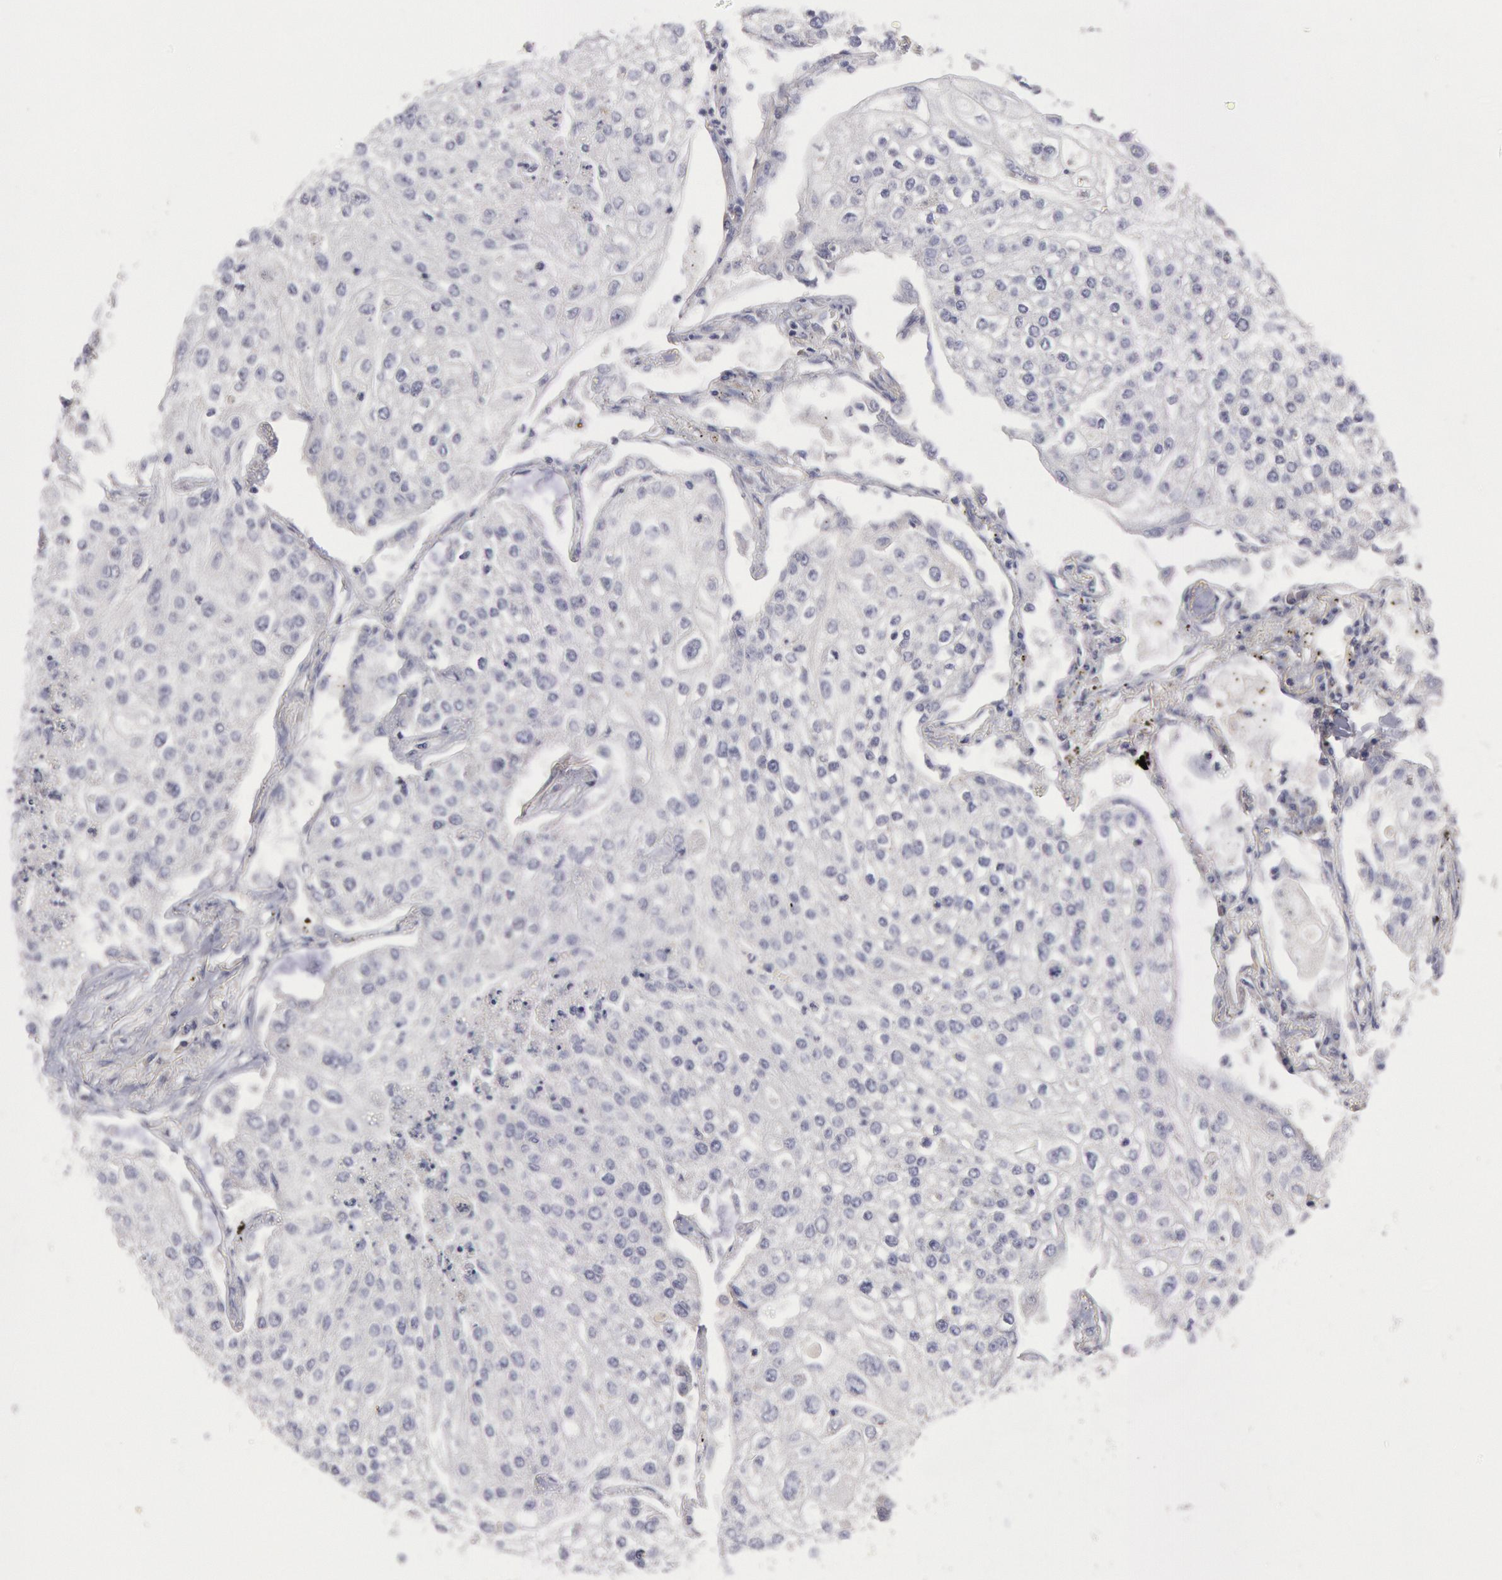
{"staining": {"intensity": "negative", "quantity": "none", "location": "none"}, "tissue": "lung cancer", "cell_type": "Tumor cells", "image_type": "cancer", "snomed": [{"axis": "morphology", "description": "Squamous cell carcinoma, NOS"}, {"axis": "topography", "description": "Lung"}], "caption": "DAB (3,3'-diaminobenzidine) immunohistochemical staining of lung squamous cell carcinoma shows no significant staining in tumor cells. The staining is performed using DAB brown chromogen with nuclei counter-stained in using hematoxylin.", "gene": "PIK3R1", "patient": {"sex": "male", "age": 75}}